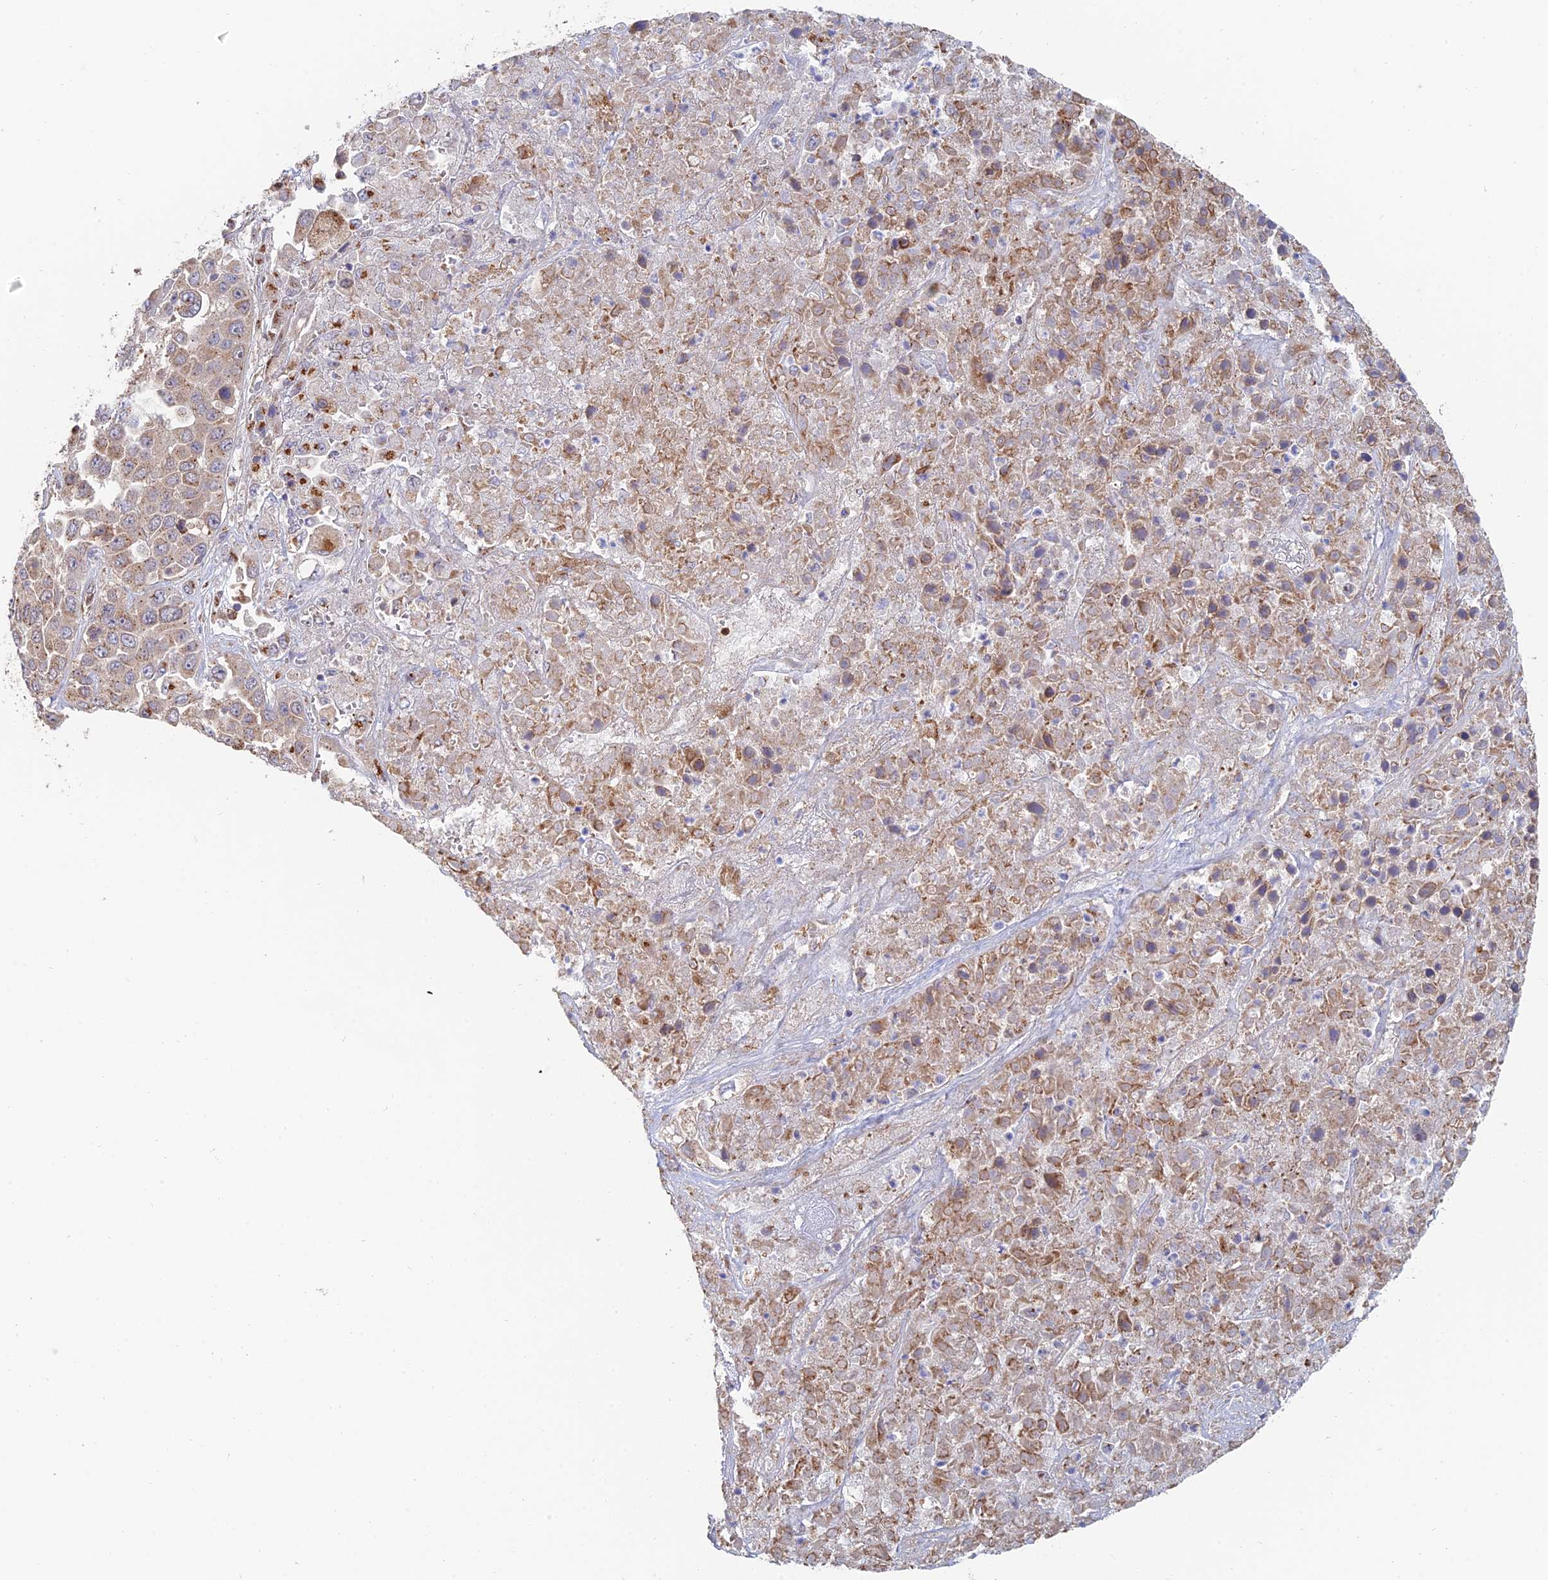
{"staining": {"intensity": "weak", "quantity": "25%-75%", "location": "cytoplasmic/membranous"}, "tissue": "liver cancer", "cell_type": "Tumor cells", "image_type": "cancer", "snomed": [{"axis": "morphology", "description": "Cholangiocarcinoma"}, {"axis": "topography", "description": "Liver"}], "caption": "Protein staining by immunohistochemistry exhibits weak cytoplasmic/membranous positivity in about 25%-75% of tumor cells in liver cancer. (Stains: DAB (3,3'-diaminobenzidine) in brown, nuclei in blue, Microscopy: brightfield microscopy at high magnification).", "gene": "HS2ST1", "patient": {"sex": "female", "age": 52}}